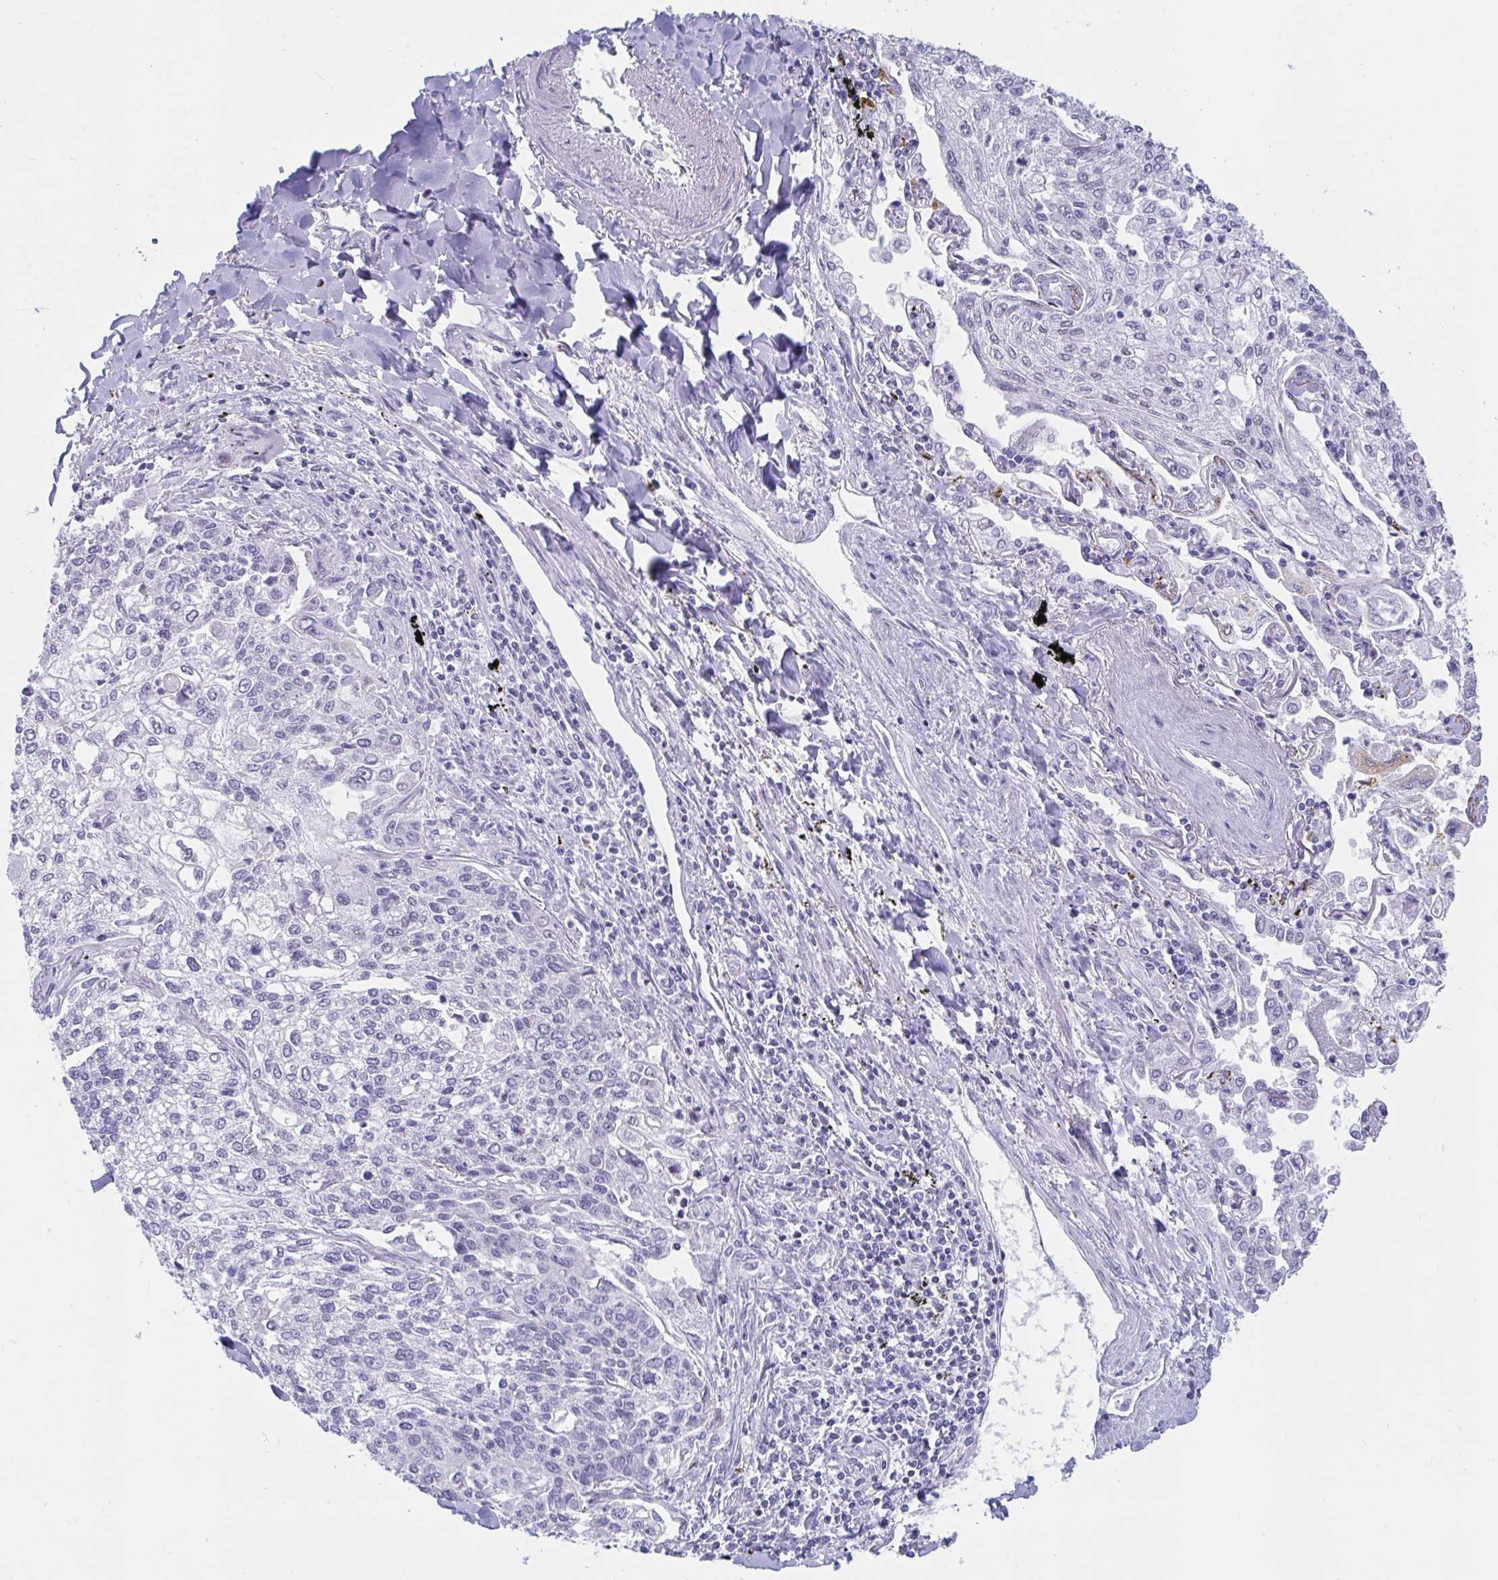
{"staining": {"intensity": "negative", "quantity": "none", "location": "none"}, "tissue": "lung cancer", "cell_type": "Tumor cells", "image_type": "cancer", "snomed": [{"axis": "morphology", "description": "Squamous cell carcinoma, NOS"}, {"axis": "topography", "description": "Lung"}], "caption": "Image shows no protein expression in tumor cells of squamous cell carcinoma (lung) tissue.", "gene": "IKZF2", "patient": {"sex": "male", "age": 74}}